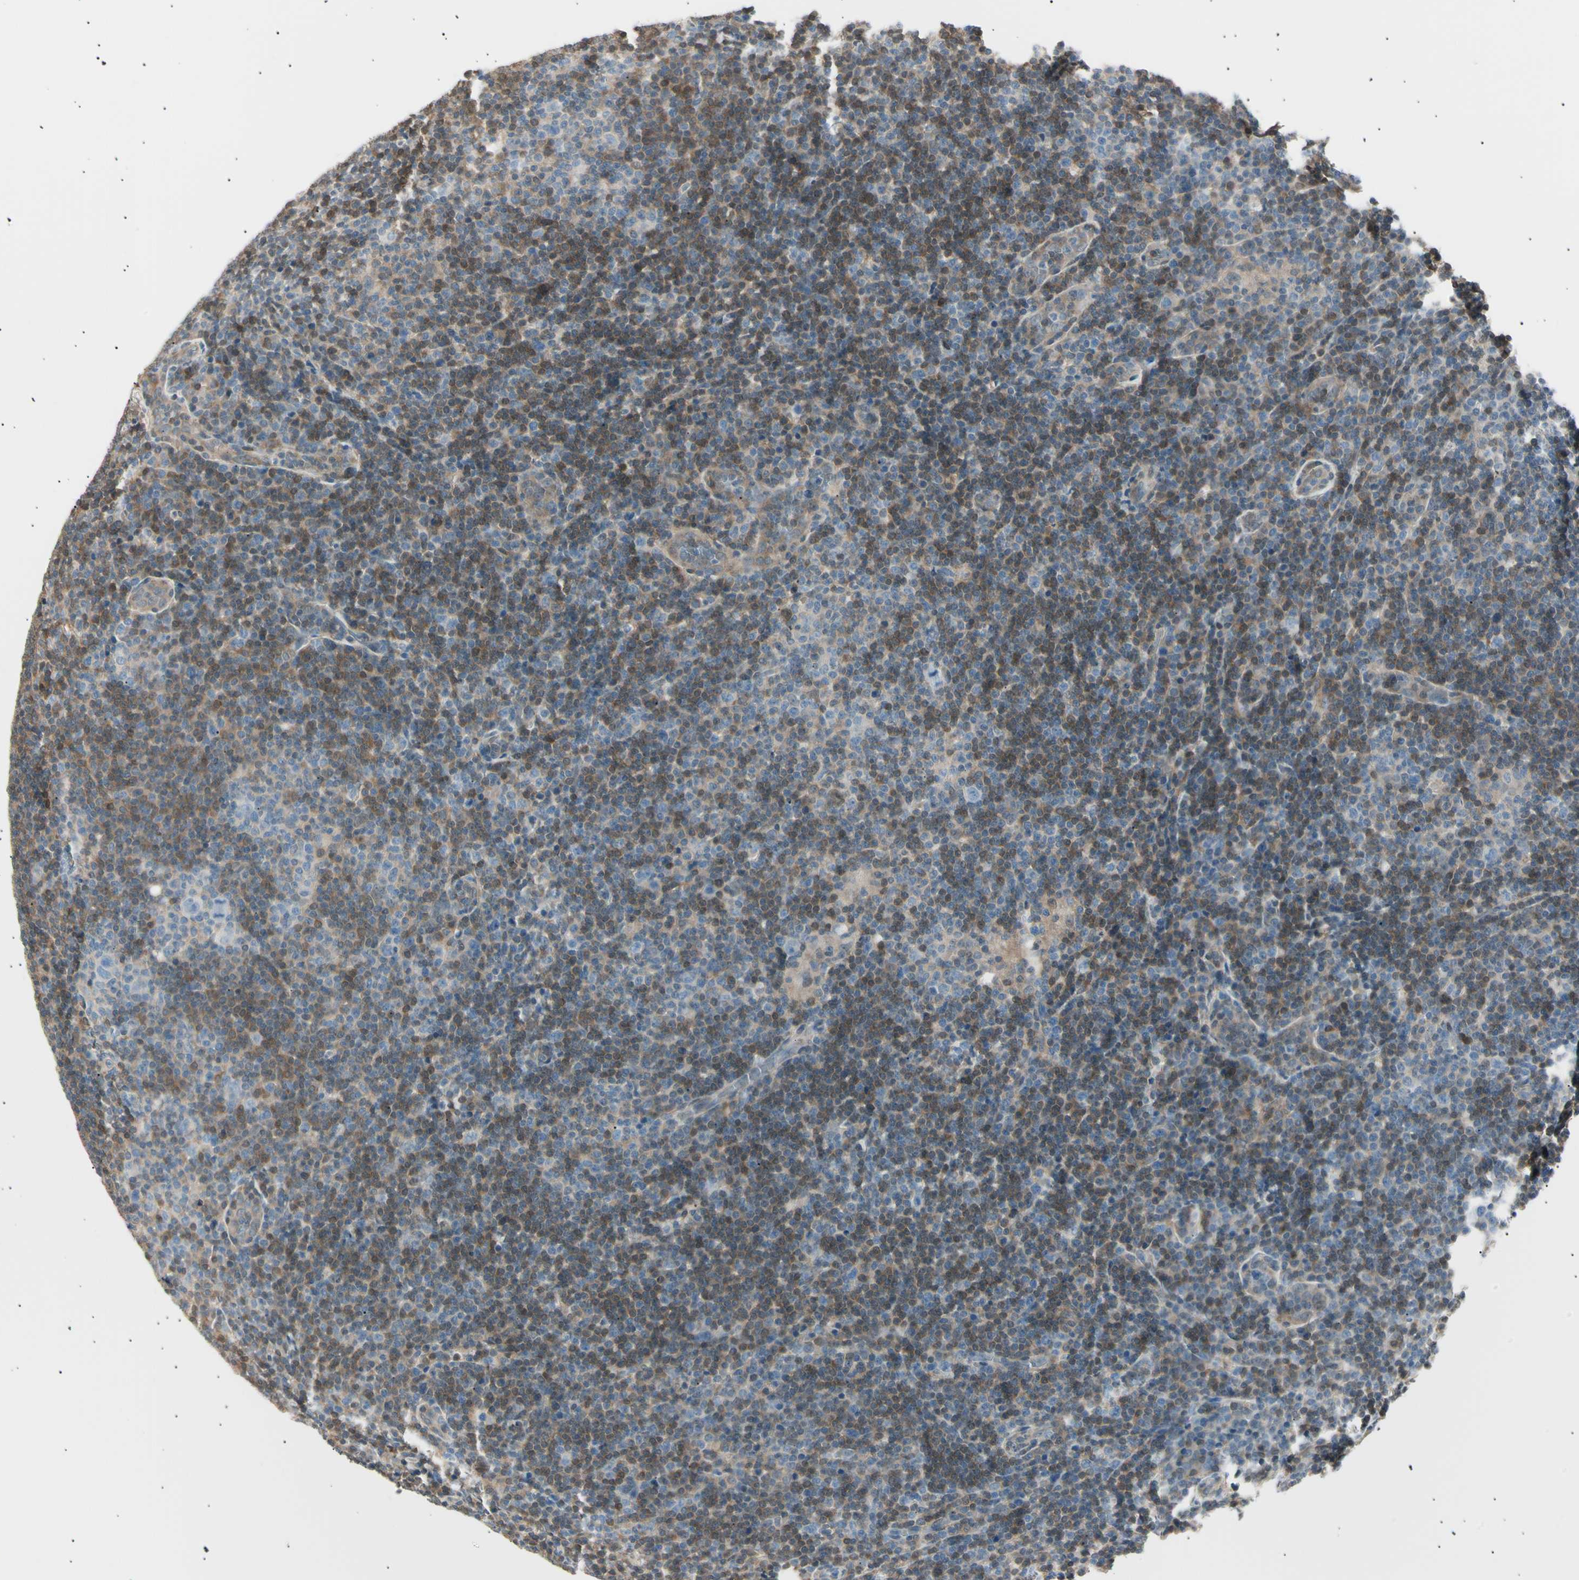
{"staining": {"intensity": "negative", "quantity": "none", "location": "none"}, "tissue": "lymphoma", "cell_type": "Tumor cells", "image_type": "cancer", "snomed": [{"axis": "morphology", "description": "Hodgkin's disease, NOS"}, {"axis": "topography", "description": "Lymph node"}], "caption": "High power microscopy photomicrograph of an IHC image of Hodgkin's disease, revealing no significant expression in tumor cells.", "gene": "LHPP", "patient": {"sex": "female", "age": 57}}